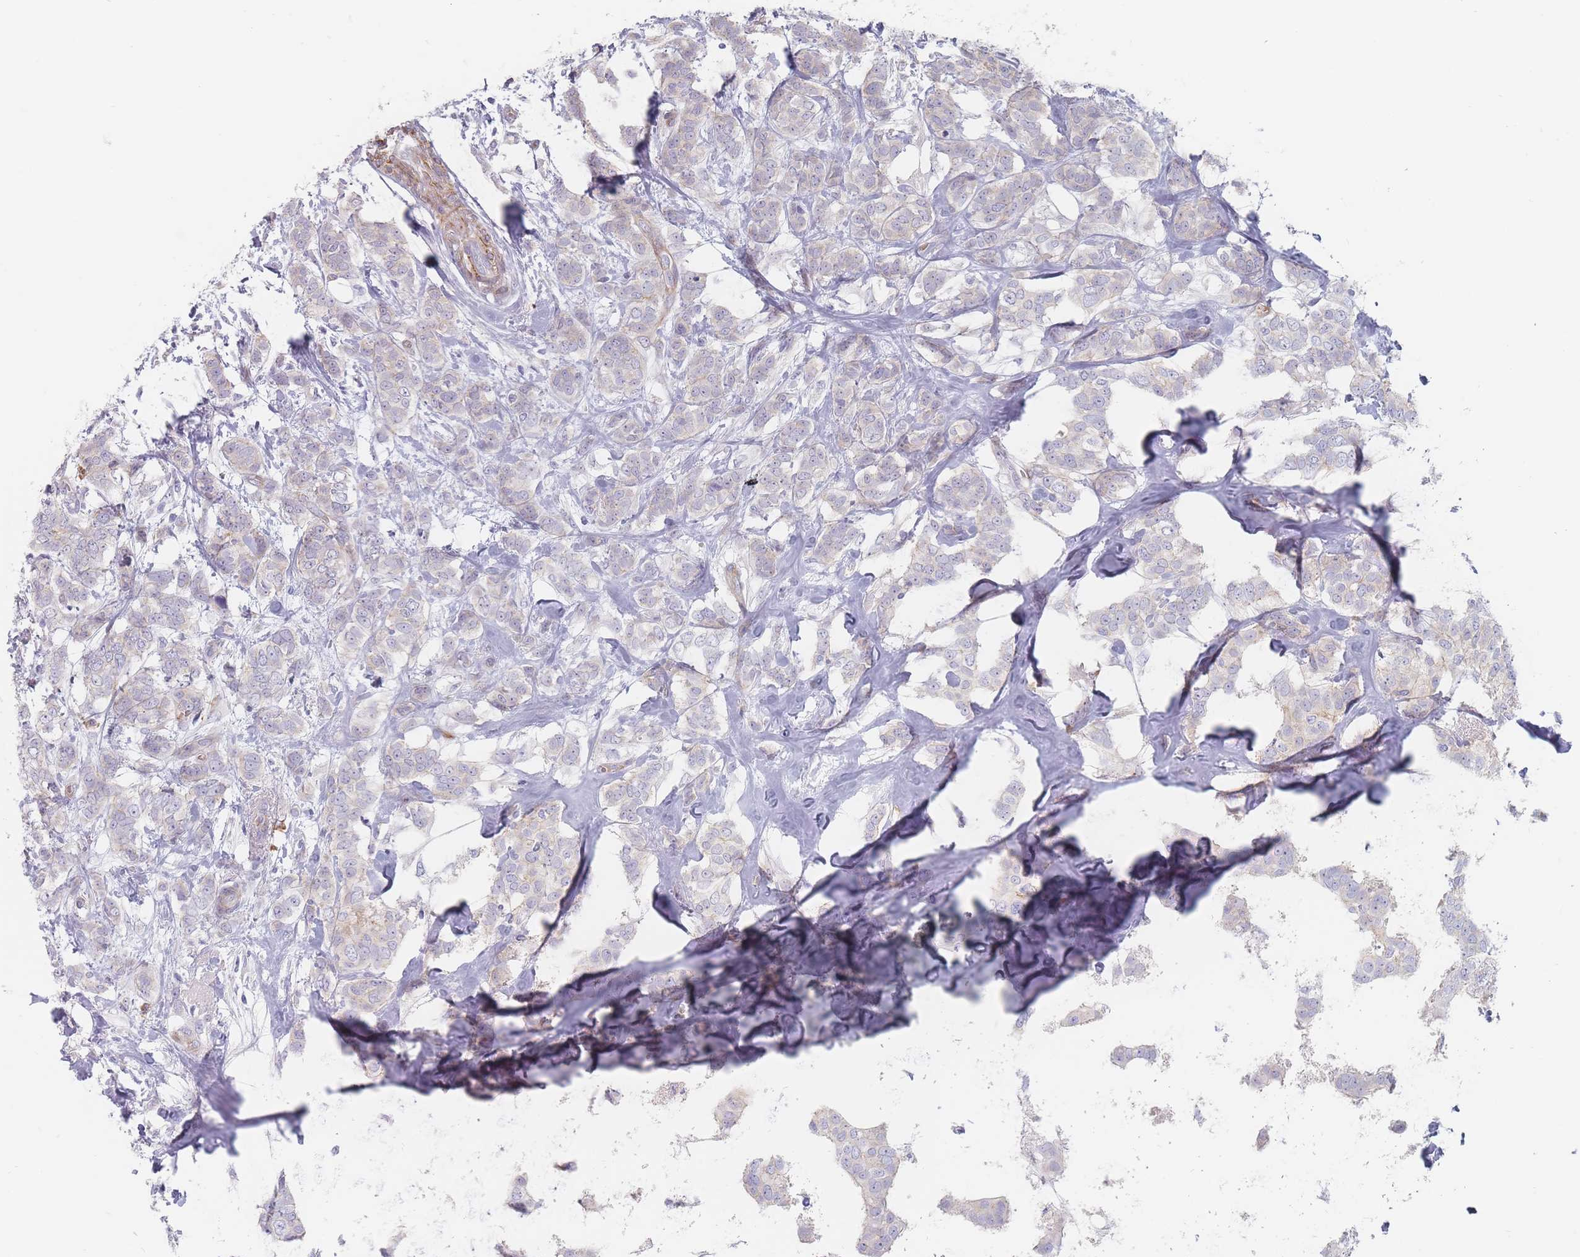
{"staining": {"intensity": "negative", "quantity": "none", "location": "none"}, "tissue": "breast cancer", "cell_type": "Tumor cells", "image_type": "cancer", "snomed": [{"axis": "morphology", "description": "Duct carcinoma"}, {"axis": "topography", "description": "Breast"}], "caption": "Protein analysis of breast cancer (invasive ductal carcinoma) demonstrates no significant positivity in tumor cells. Nuclei are stained in blue.", "gene": "ERBIN", "patient": {"sex": "female", "age": 72}}